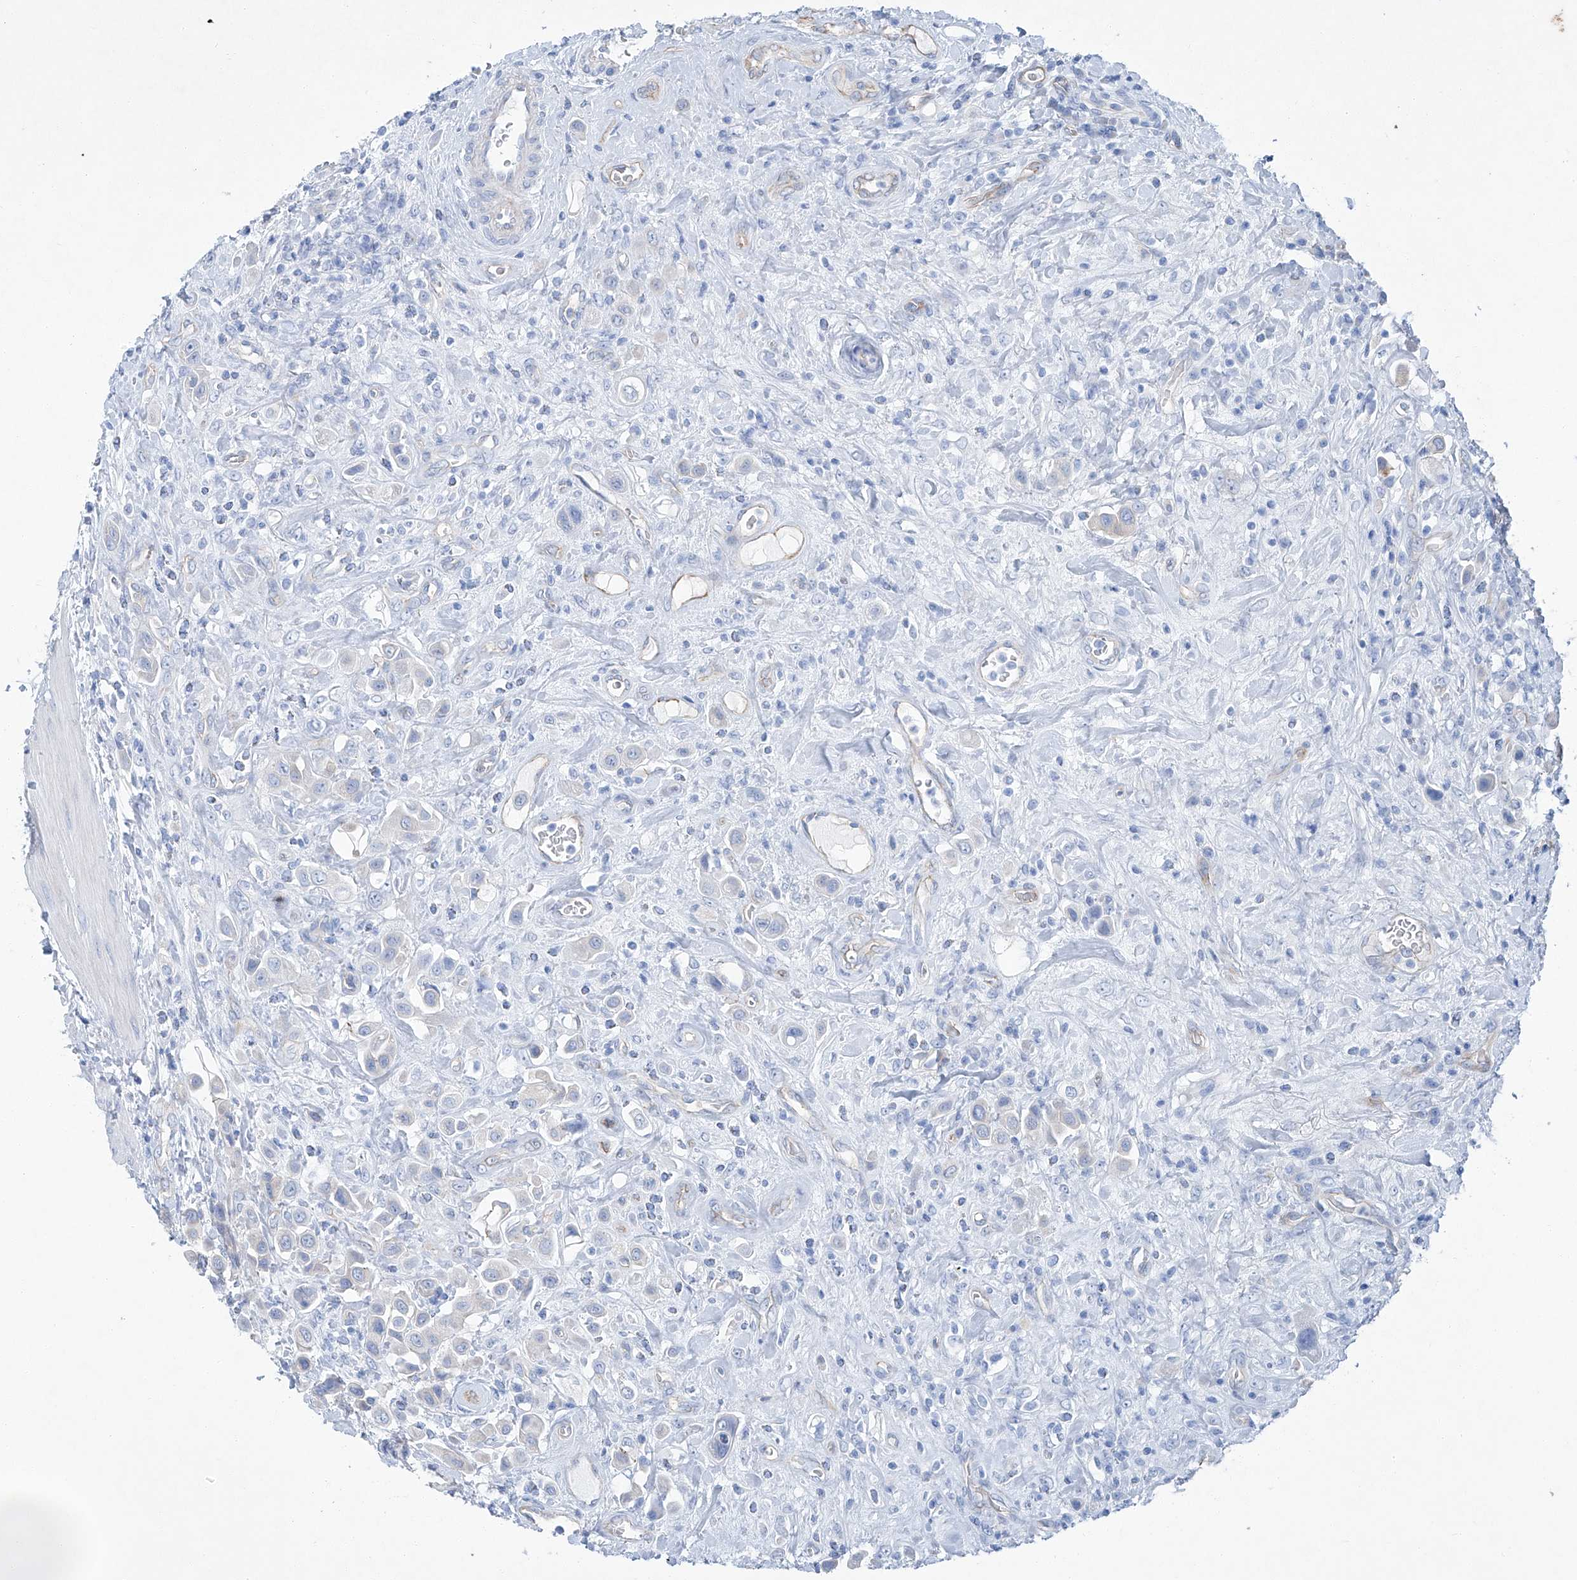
{"staining": {"intensity": "negative", "quantity": "none", "location": "none"}, "tissue": "urothelial cancer", "cell_type": "Tumor cells", "image_type": "cancer", "snomed": [{"axis": "morphology", "description": "Urothelial carcinoma, High grade"}, {"axis": "topography", "description": "Urinary bladder"}], "caption": "High-grade urothelial carcinoma was stained to show a protein in brown. There is no significant expression in tumor cells. (Stains: DAB IHC with hematoxylin counter stain, Microscopy: brightfield microscopy at high magnification).", "gene": "MAGI1", "patient": {"sex": "male", "age": 50}}